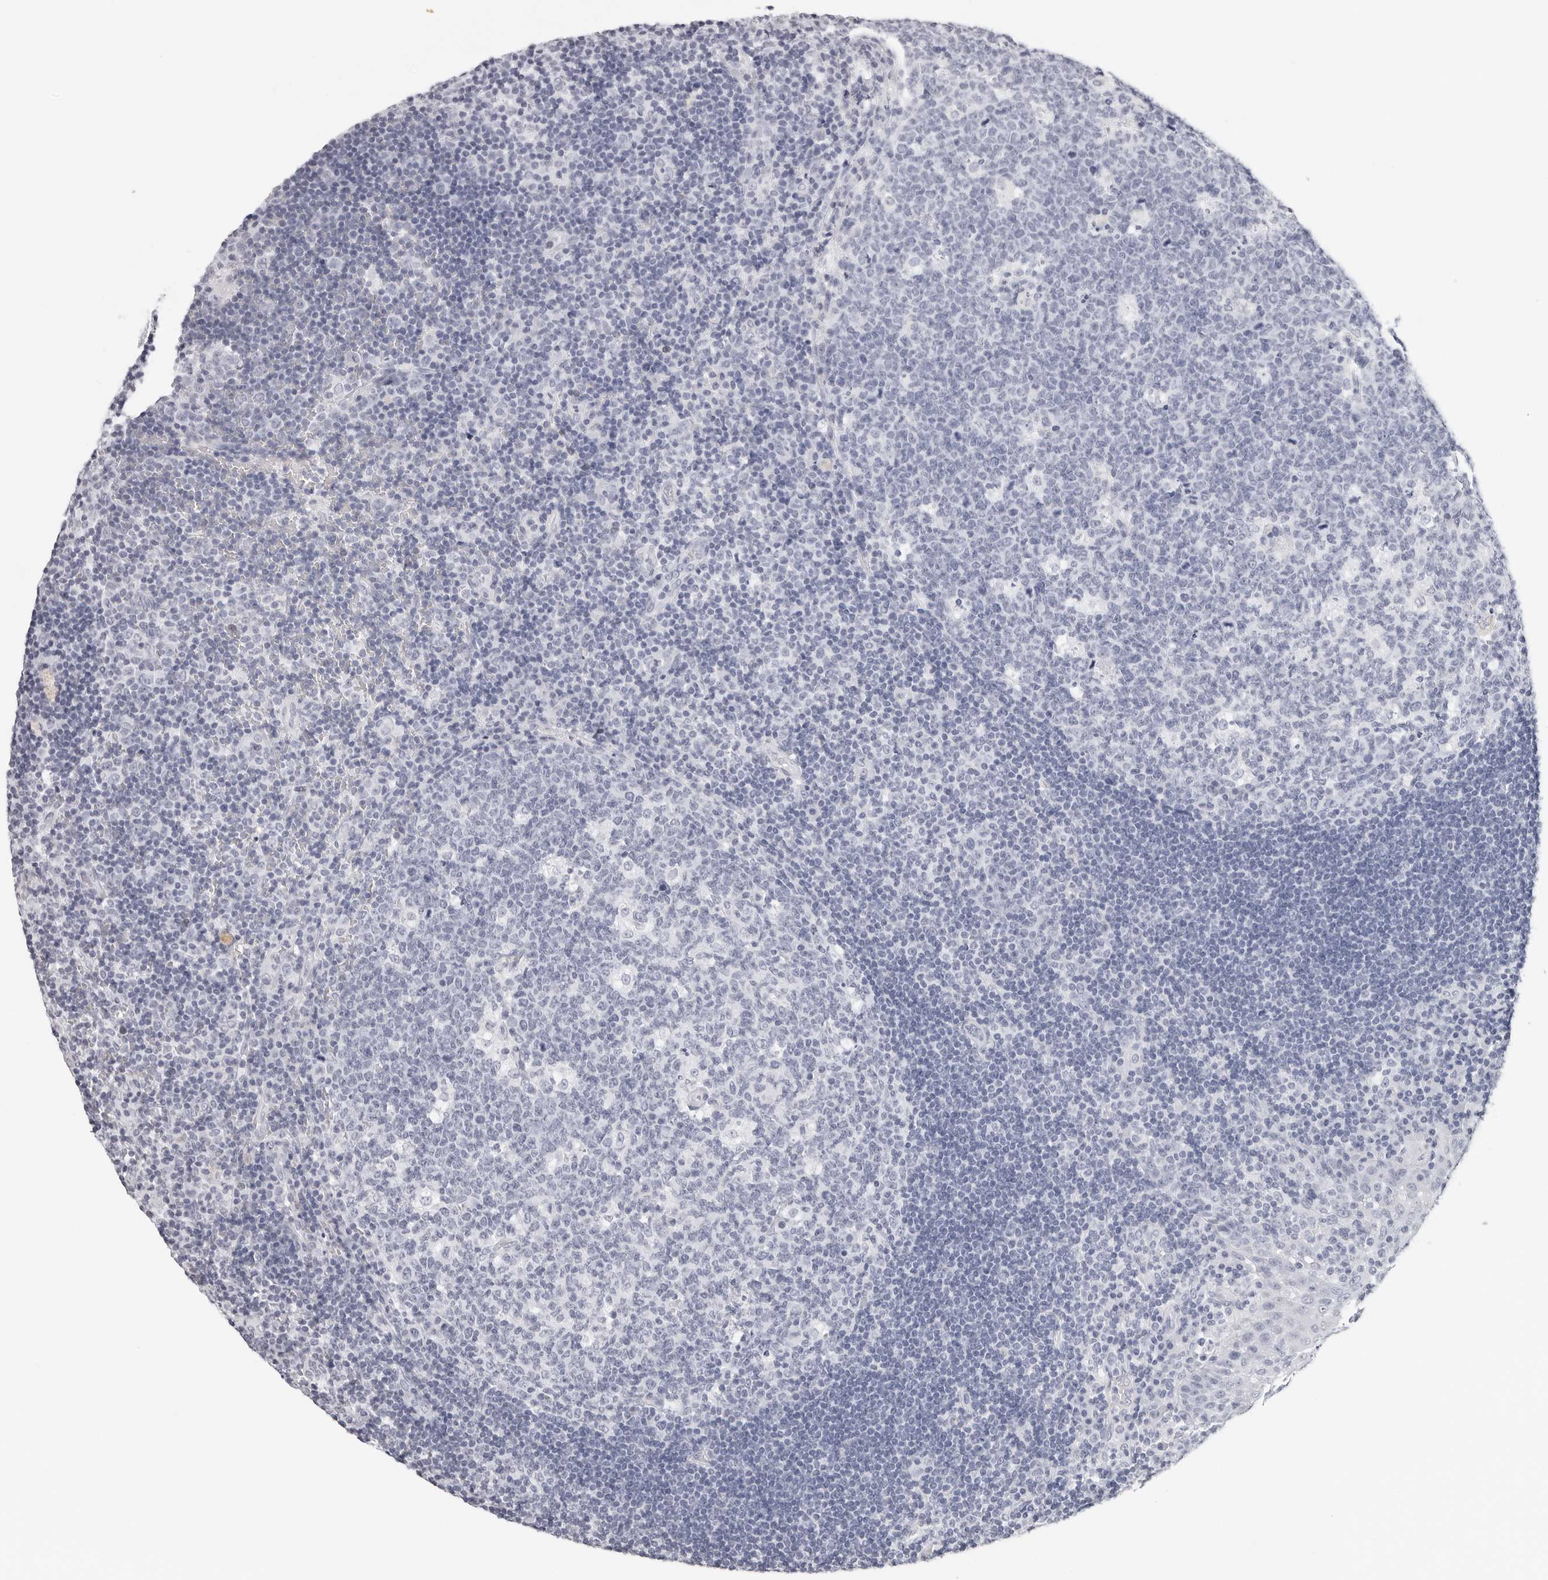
{"staining": {"intensity": "negative", "quantity": "none", "location": "none"}, "tissue": "tonsil", "cell_type": "Germinal center cells", "image_type": "normal", "snomed": [{"axis": "morphology", "description": "Normal tissue, NOS"}, {"axis": "topography", "description": "Tonsil"}], "caption": "Immunohistochemistry photomicrograph of unremarkable tonsil: human tonsil stained with DAB reveals no significant protein positivity in germinal center cells.", "gene": "AGMAT", "patient": {"sex": "female", "age": 40}}